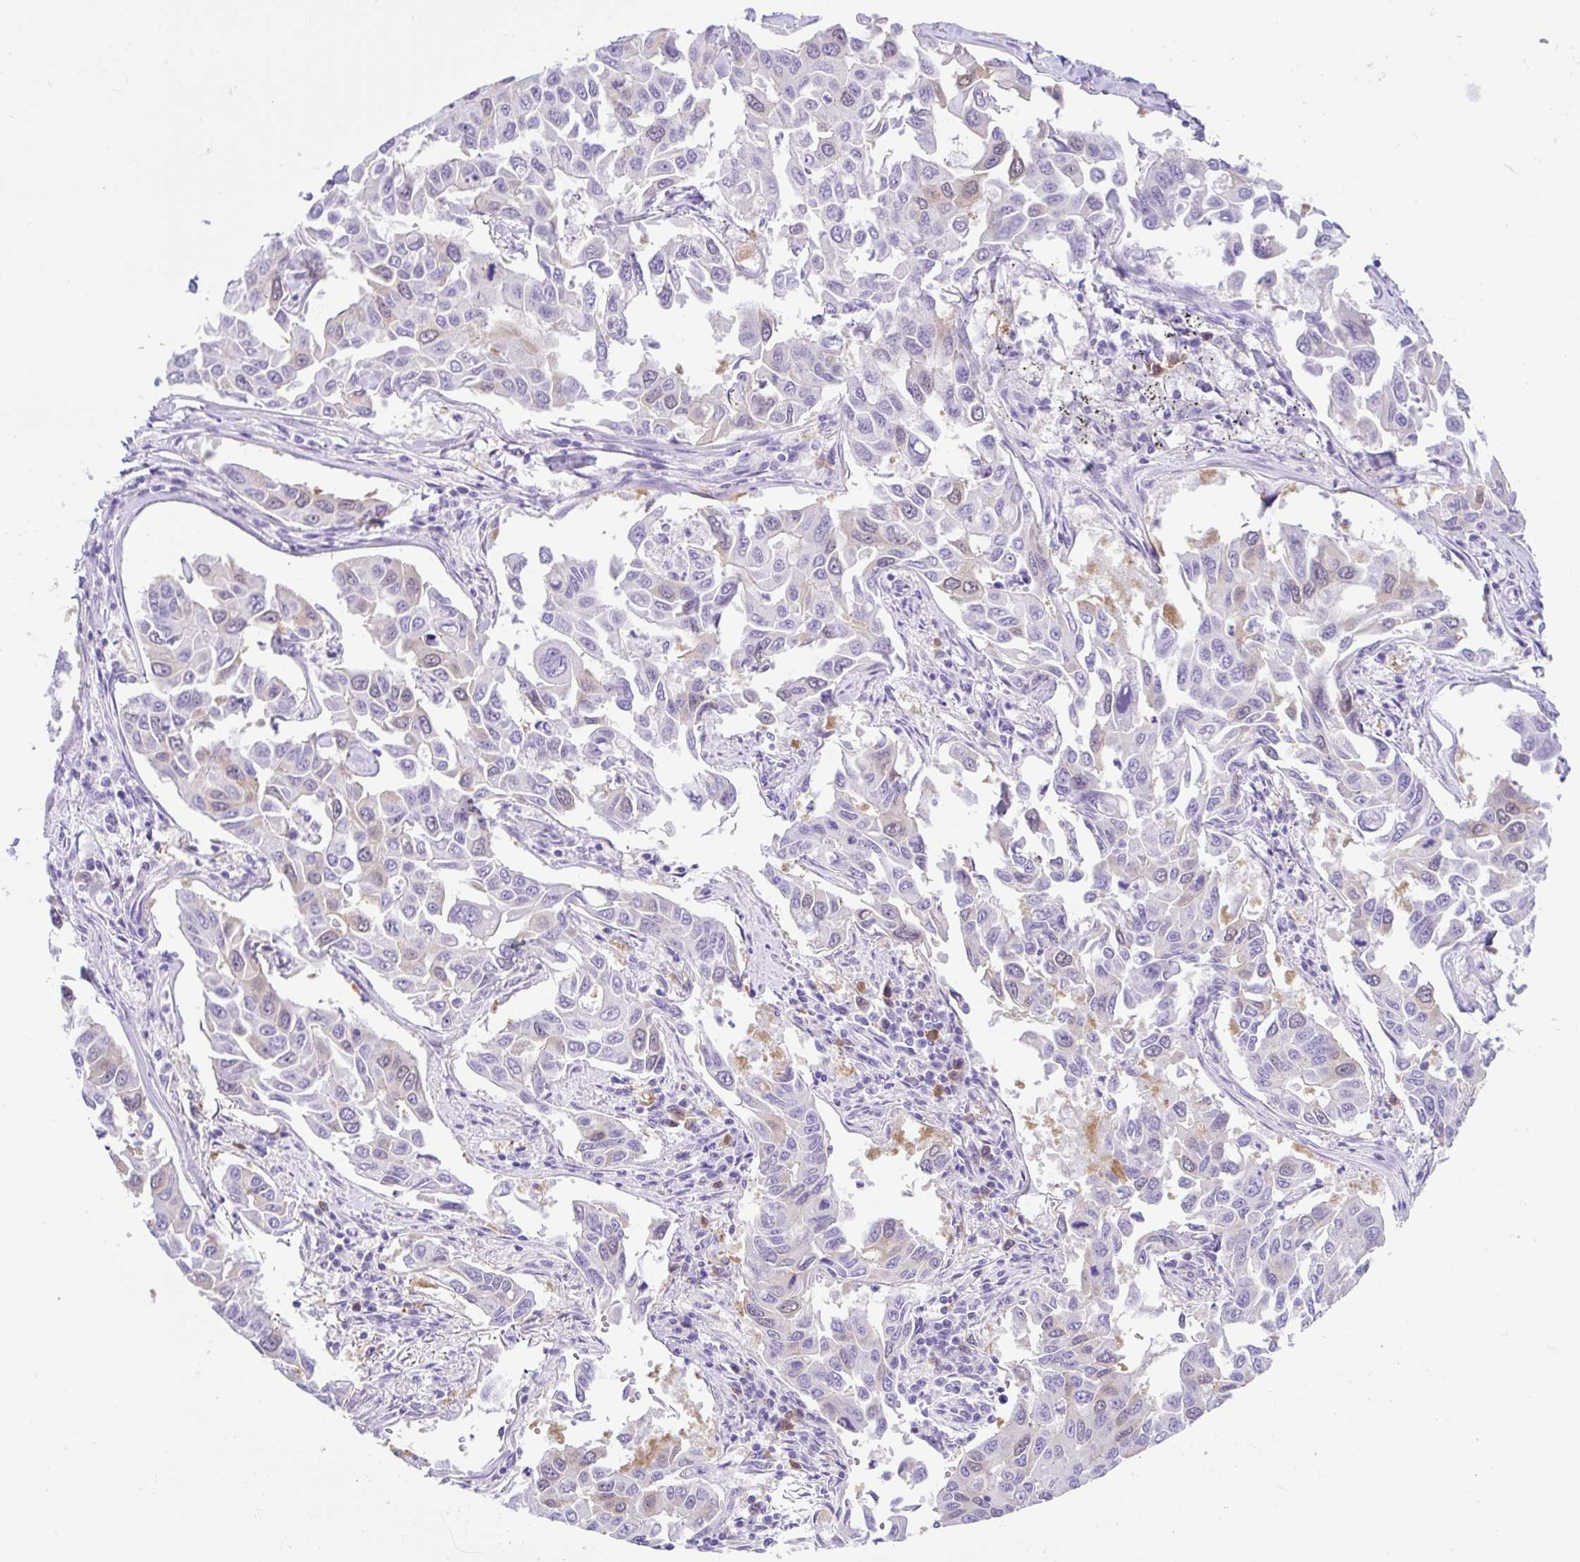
{"staining": {"intensity": "negative", "quantity": "none", "location": "none"}, "tissue": "lung cancer", "cell_type": "Tumor cells", "image_type": "cancer", "snomed": [{"axis": "morphology", "description": "Adenocarcinoma, NOS"}, {"axis": "topography", "description": "Lung"}], "caption": "Immunohistochemistry (IHC) image of lung adenocarcinoma stained for a protein (brown), which reveals no staining in tumor cells. The staining is performed using DAB brown chromogen with nuclei counter-stained in using hematoxylin.", "gene": "RRM2", "patient": {"sex": "male", "age": 64}}